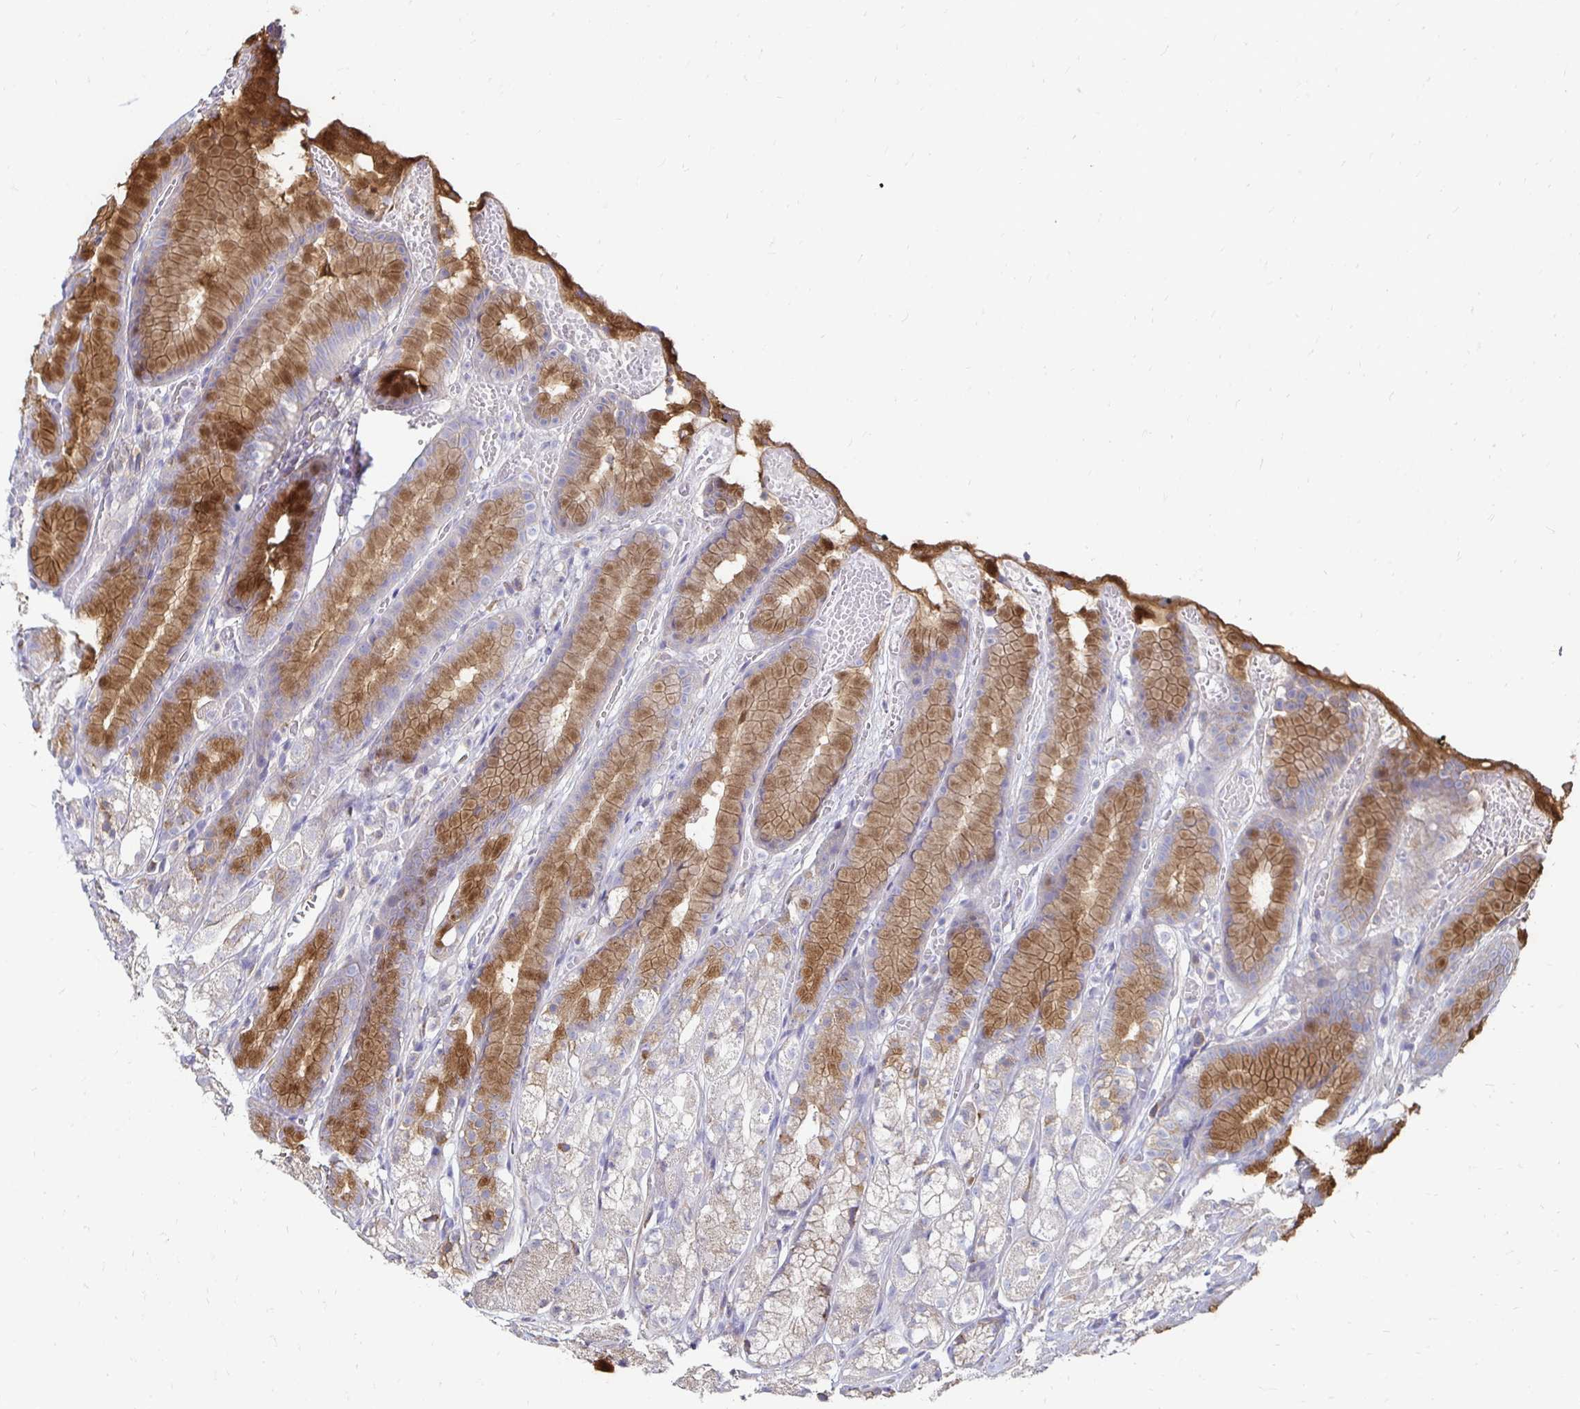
{"staining": {"intensity": "moderate", "quantity": "<25%", "location": "cytoplasmic/membranous"}, "tissue": "stomach", "cell_type": "Glandular cells", "image_type": "normal", "snomed": [{"axis": "morphology", "description": "Normal tissue, NOS"}, {"axis": "topography", "description": "Smooth muscle"}, {"axis": "topography", "description": "Stomach"}], "caption": "Protein staining of normal stomach demonstrates moderate cytoplasmic/membranous positivity in about <25% of glandular cells. The protein is shown in brown color, while the nuclei are stained blue.", "gene": "NCSTN", "patient": {"sex": "male", "age": 70}}